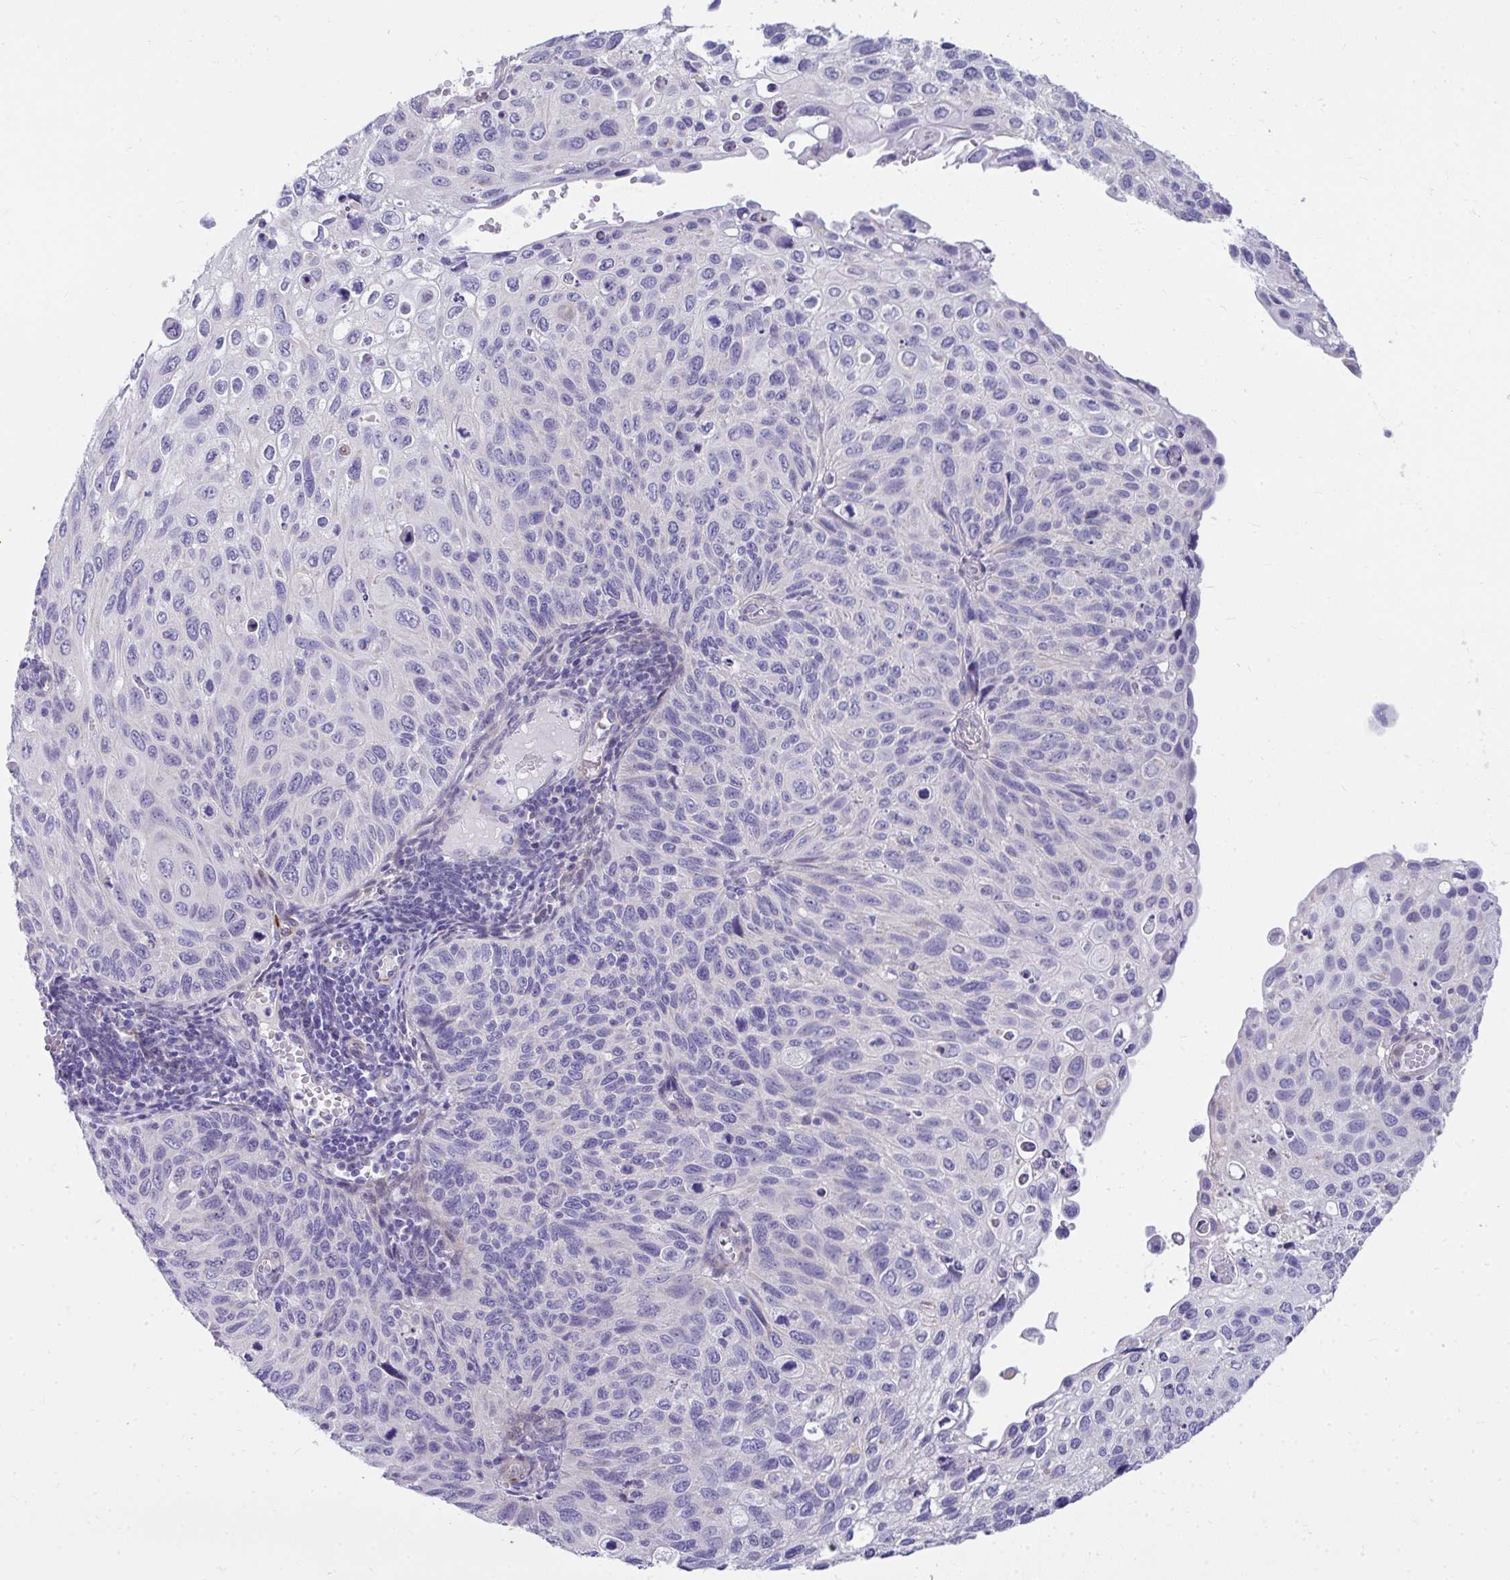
{"staining": {"intensity": "negative", "quantity": "none", "location": "none"}, "tissue": "cervical cancer", "cell_type": "Tumor cells", "image_type": "cancer", "snomed": [{"axis": "morphology", "description": "Squamous cell carcinoma, NOS"}, {"axis": "topography", "description": "Cervix"}], "caption": "Tumor cells are negative for brown protein staining in cervical squamous cell carcinoma.", "gene": "TSBP1", "patient": {"sex": "female", "age": 70}}